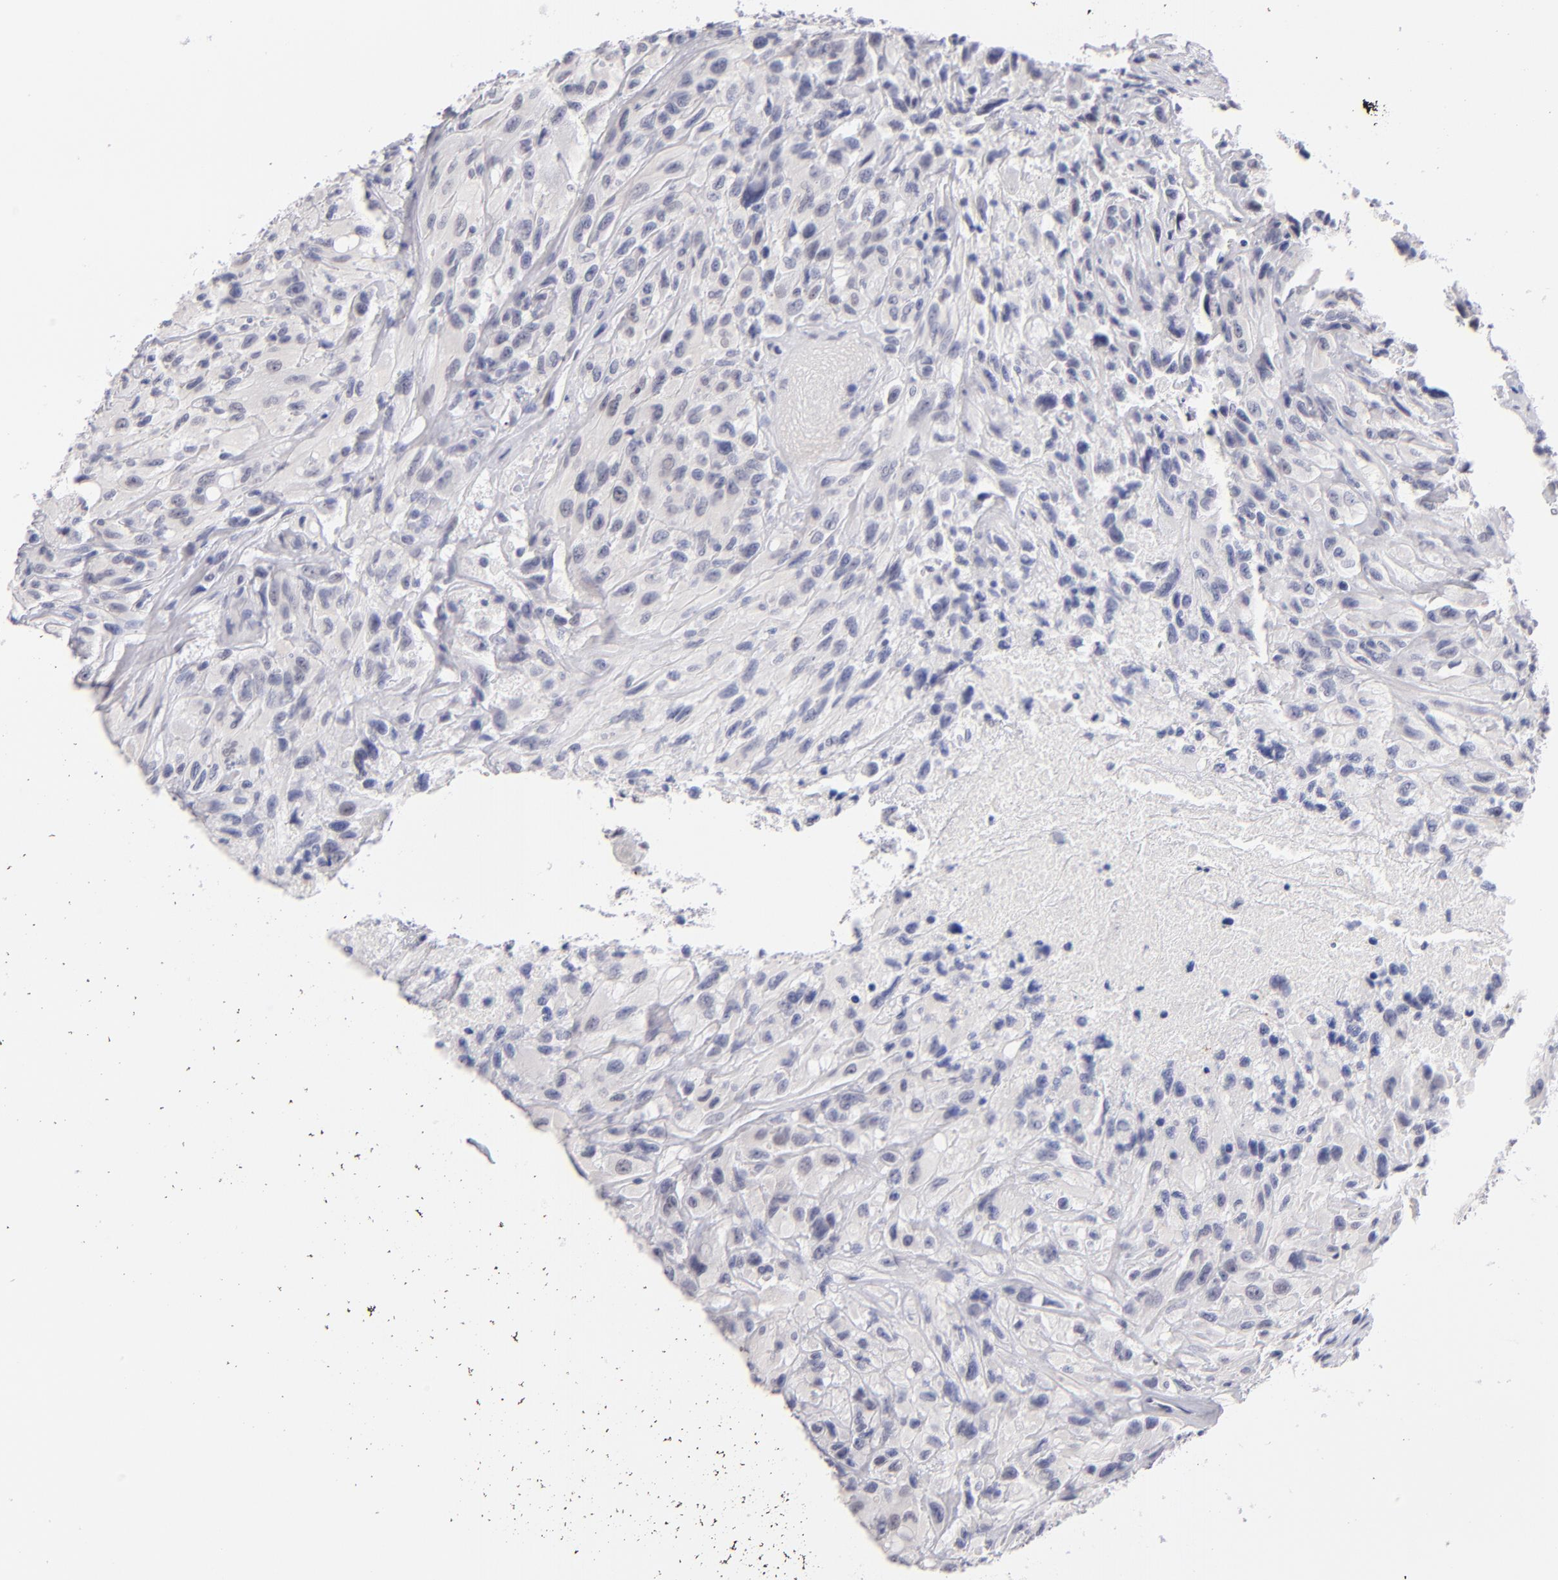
{"staining": {"intensity": "negative", "quantity": "none", "location": "none"}, "tissue": "glioma", "cell_type": "Tumor cells", "image_type": "cancer", "snomed": [{"axis": "morphology", "description": "Glioma, malignant, High grade"}, {"axis": "topography", "description": "Brain"}], "caption": "Immunohistochemical staining of human glioma reveals no significant positivity in tumor cells.", "gene": "TEX11", "patient": {"sex": "male", "age": 48}}